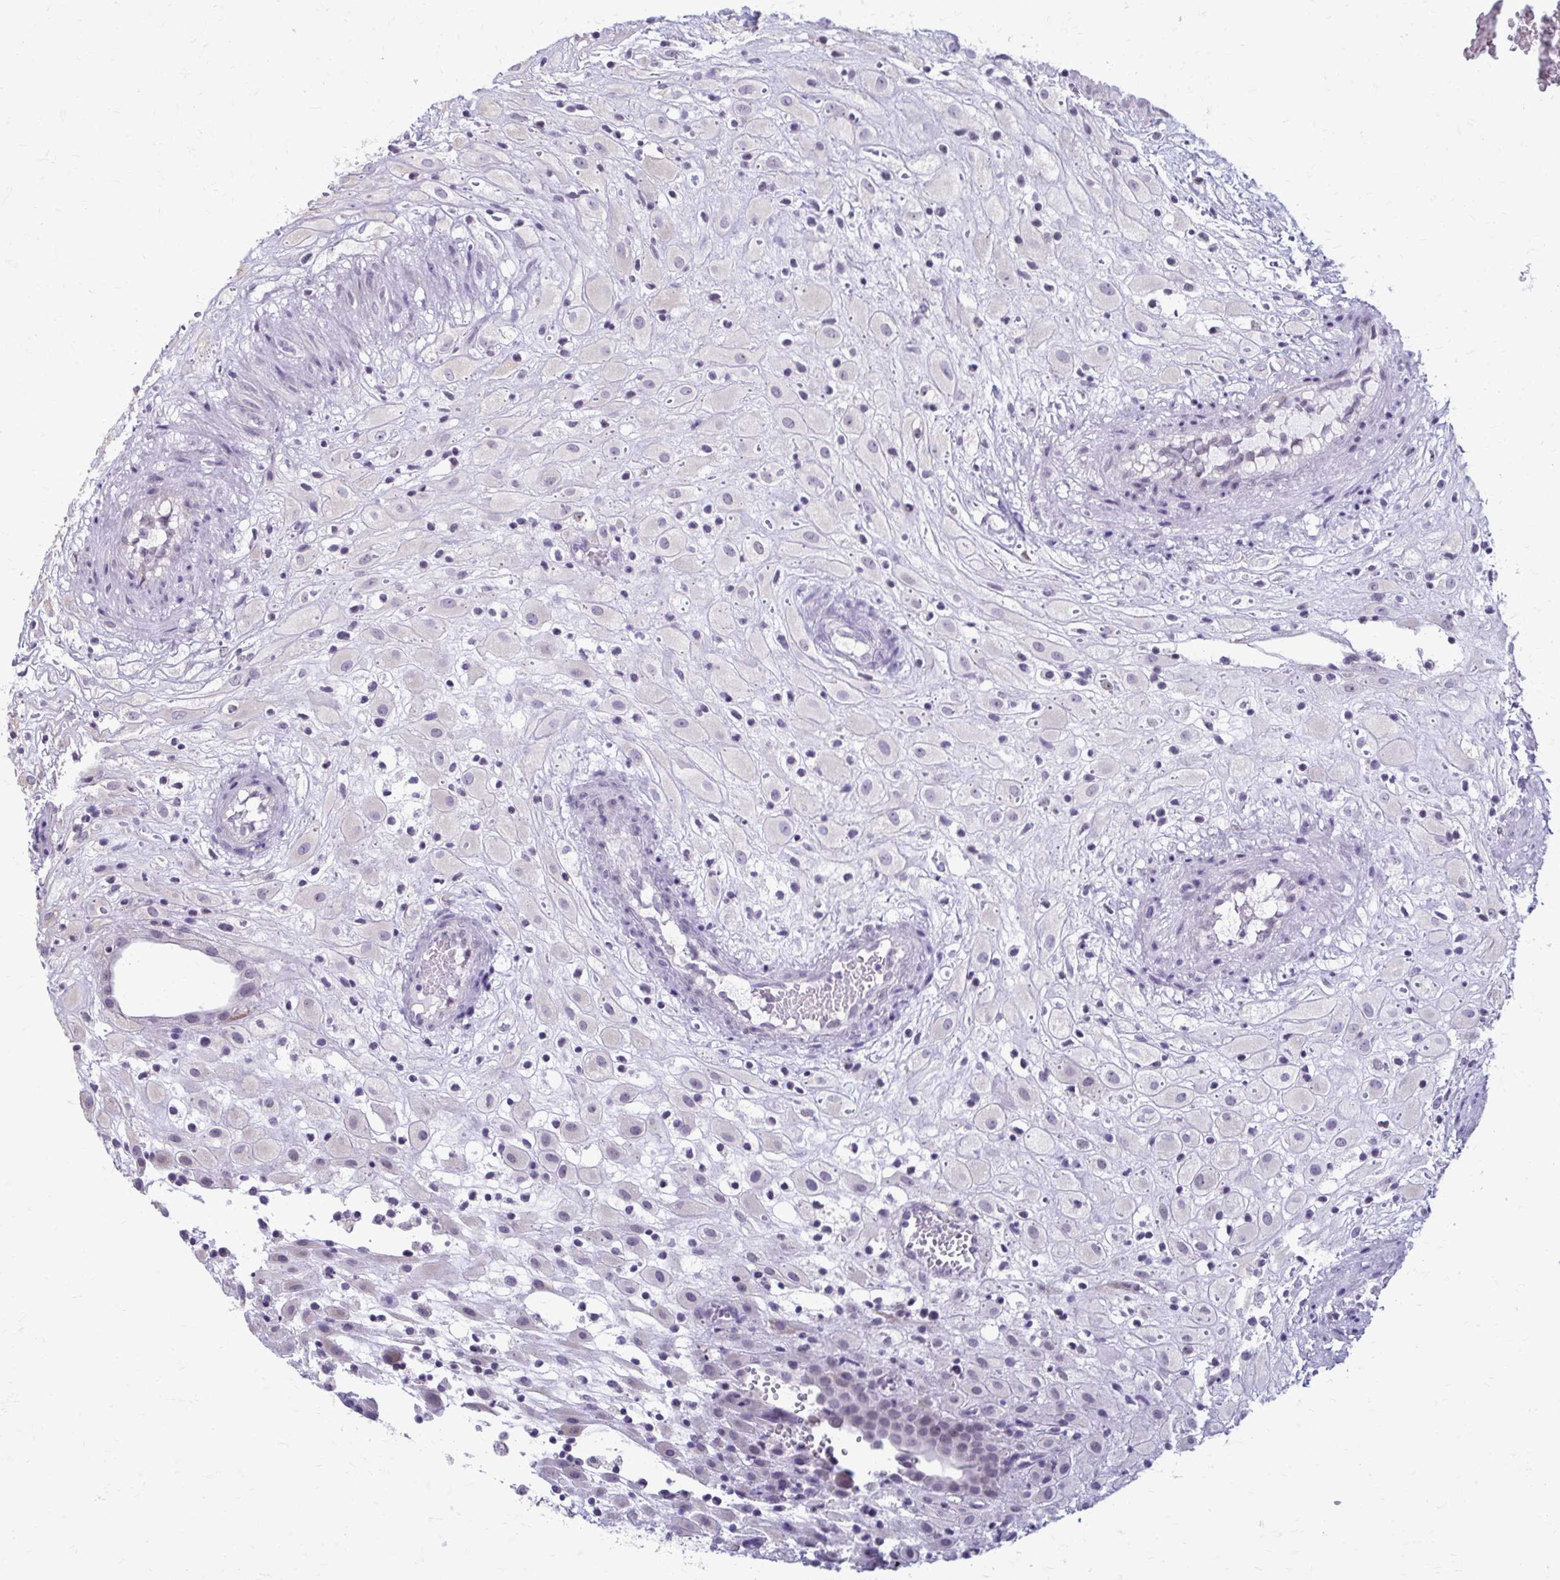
{"staining": {"intensity": "negative", "quantity": "none", "location": "none"}, "tissue": "placenta", "cell_type": "Decidual cells", "image_type": "normal", "snomed": [{"axis": "morphology", "description": "Normal tissue, NOS"}, {"axis": "topography", "description": "Placenta"}], "caption": "Unremarkable placenta was stained to show a protein in brown. There is no significant positivity in decidual cells. The staining is performed using DAB (3,3'-diaminobenzidine) brown chromogen with nuclei counter-stained in using hematoxylin.", "gene": "PROSER1", "patient": {"sex": "female", "age": 24}}